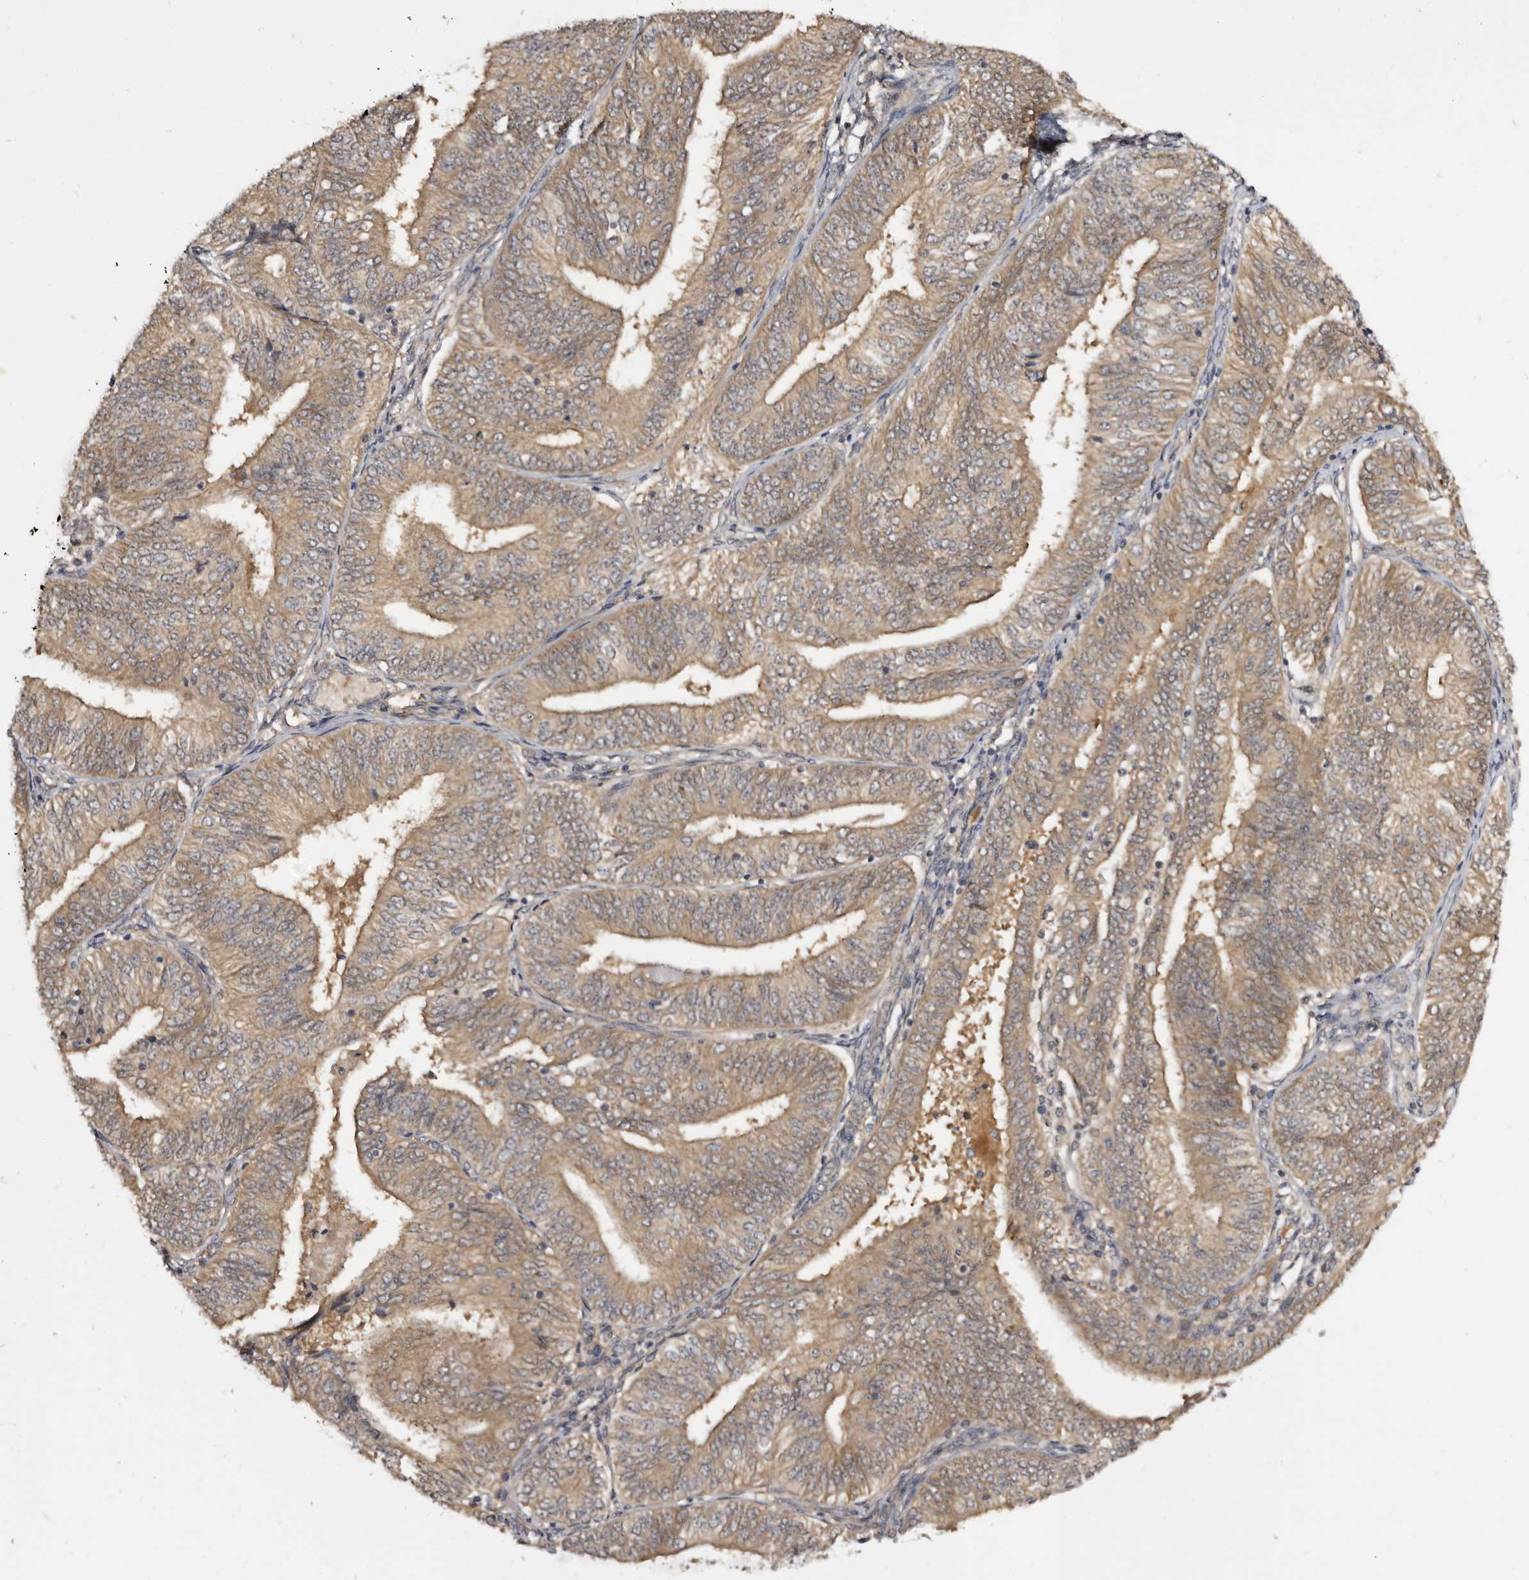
{"staining": {"intensity": "weak", "quantity": ">75%", "location": "cytoplasmic/membranous"}, "tissue": "endometrial cancer", "cell_type": "Tumor cells", "image_type": "cancer", "snomed": [{"axis": "morphology", "description": "Adenocarcinoma, NOS"}, {"axis": "topography", "description": "Endometrium"}], "caption": "IHC of endometrial adenocarcinoma shows low levels of weak cytoplasmic/membranous staining in about >75% of tumor cells.", "gene": "INAVA", "patient": {"sex": "female", "age": 58}}